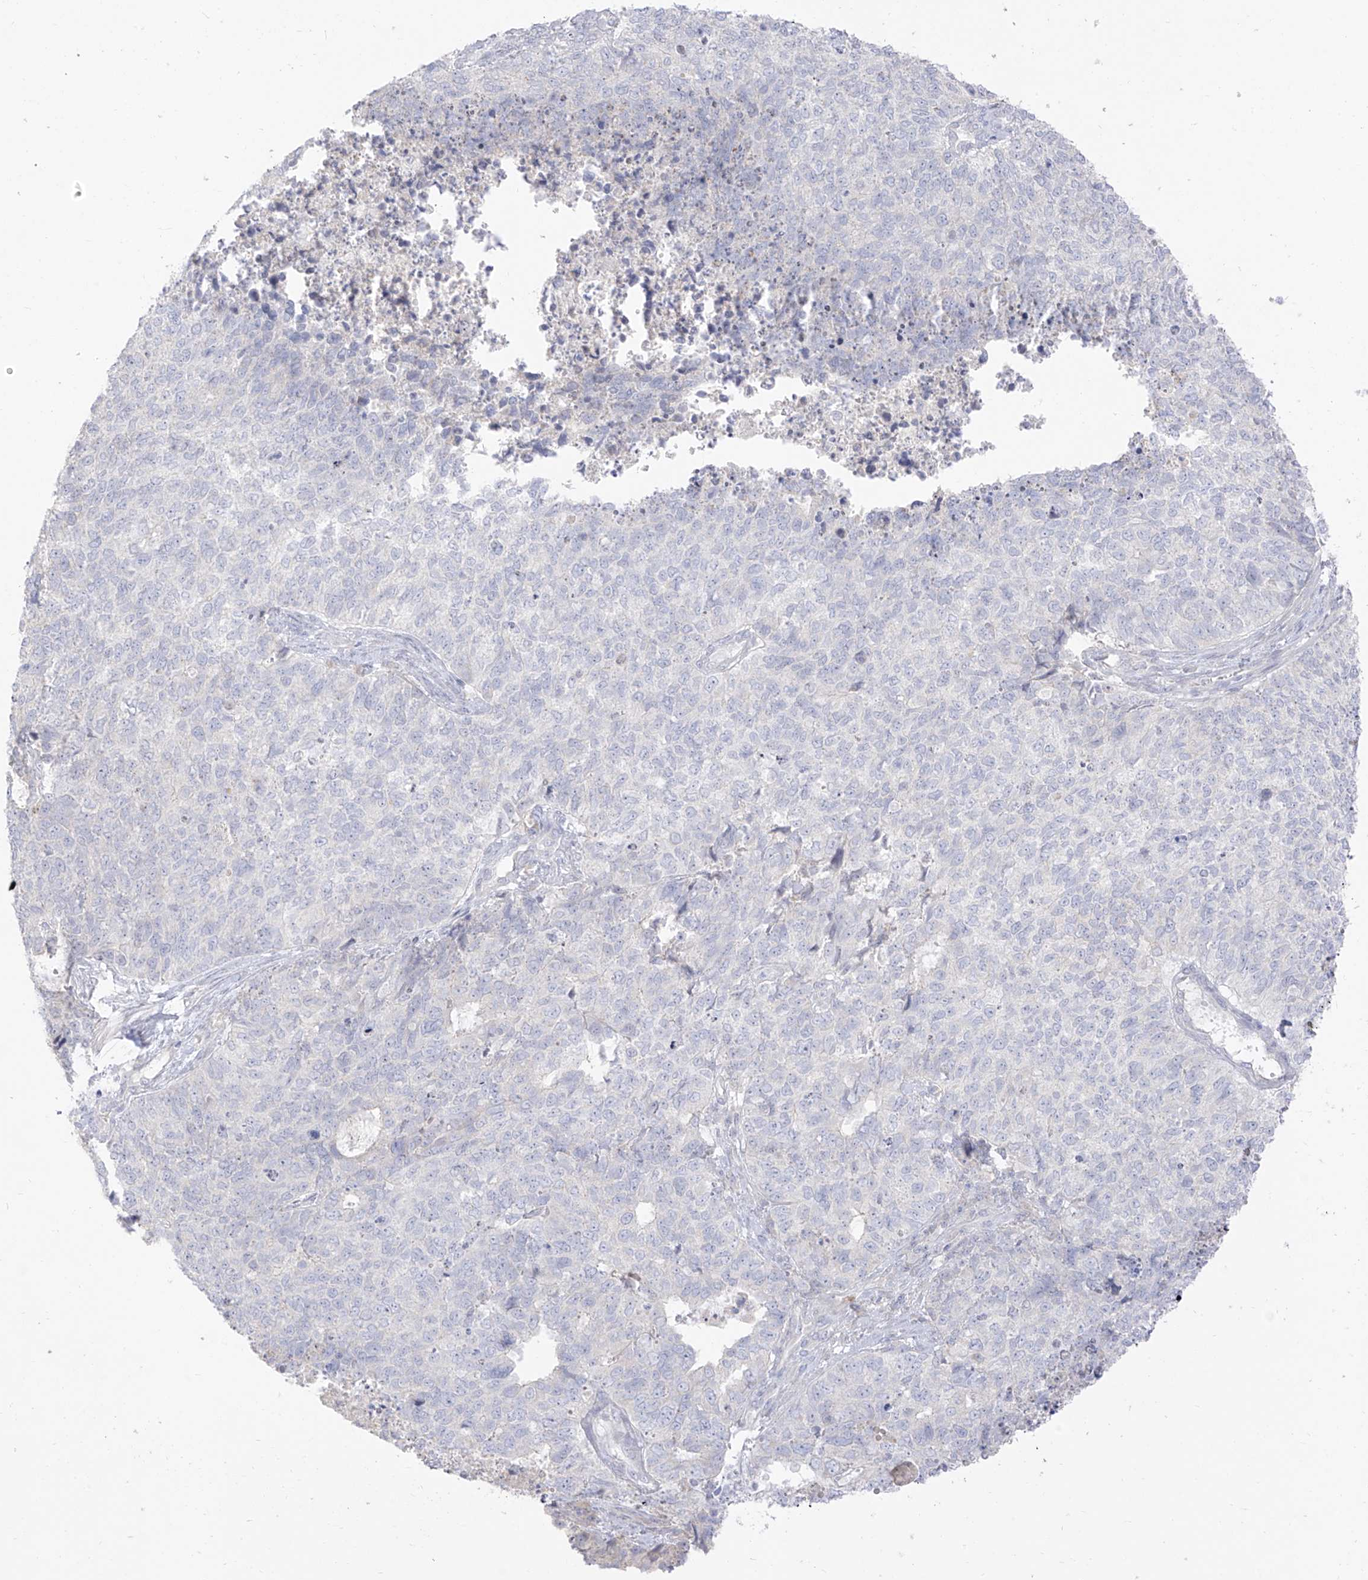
{"staining": {"intensity": "negative", "quantity": "none", "location": "none"}, "tissue": "cervical cancer", "cell_type": "Tumor cells", "image_type": "cancer", "snomed": [{"axis": "morphology", "description": "Squamous cell carcinoma, NOS"}, {"axis": "topography", "description": "Cervix"}], "caption": "Immunohistochemical staining of cervical squamous cell carcinoma displays no significant positivity in tumor cells.", "gene": "ARHGEF40", "patient": {"sex": "female", "age": 63}}